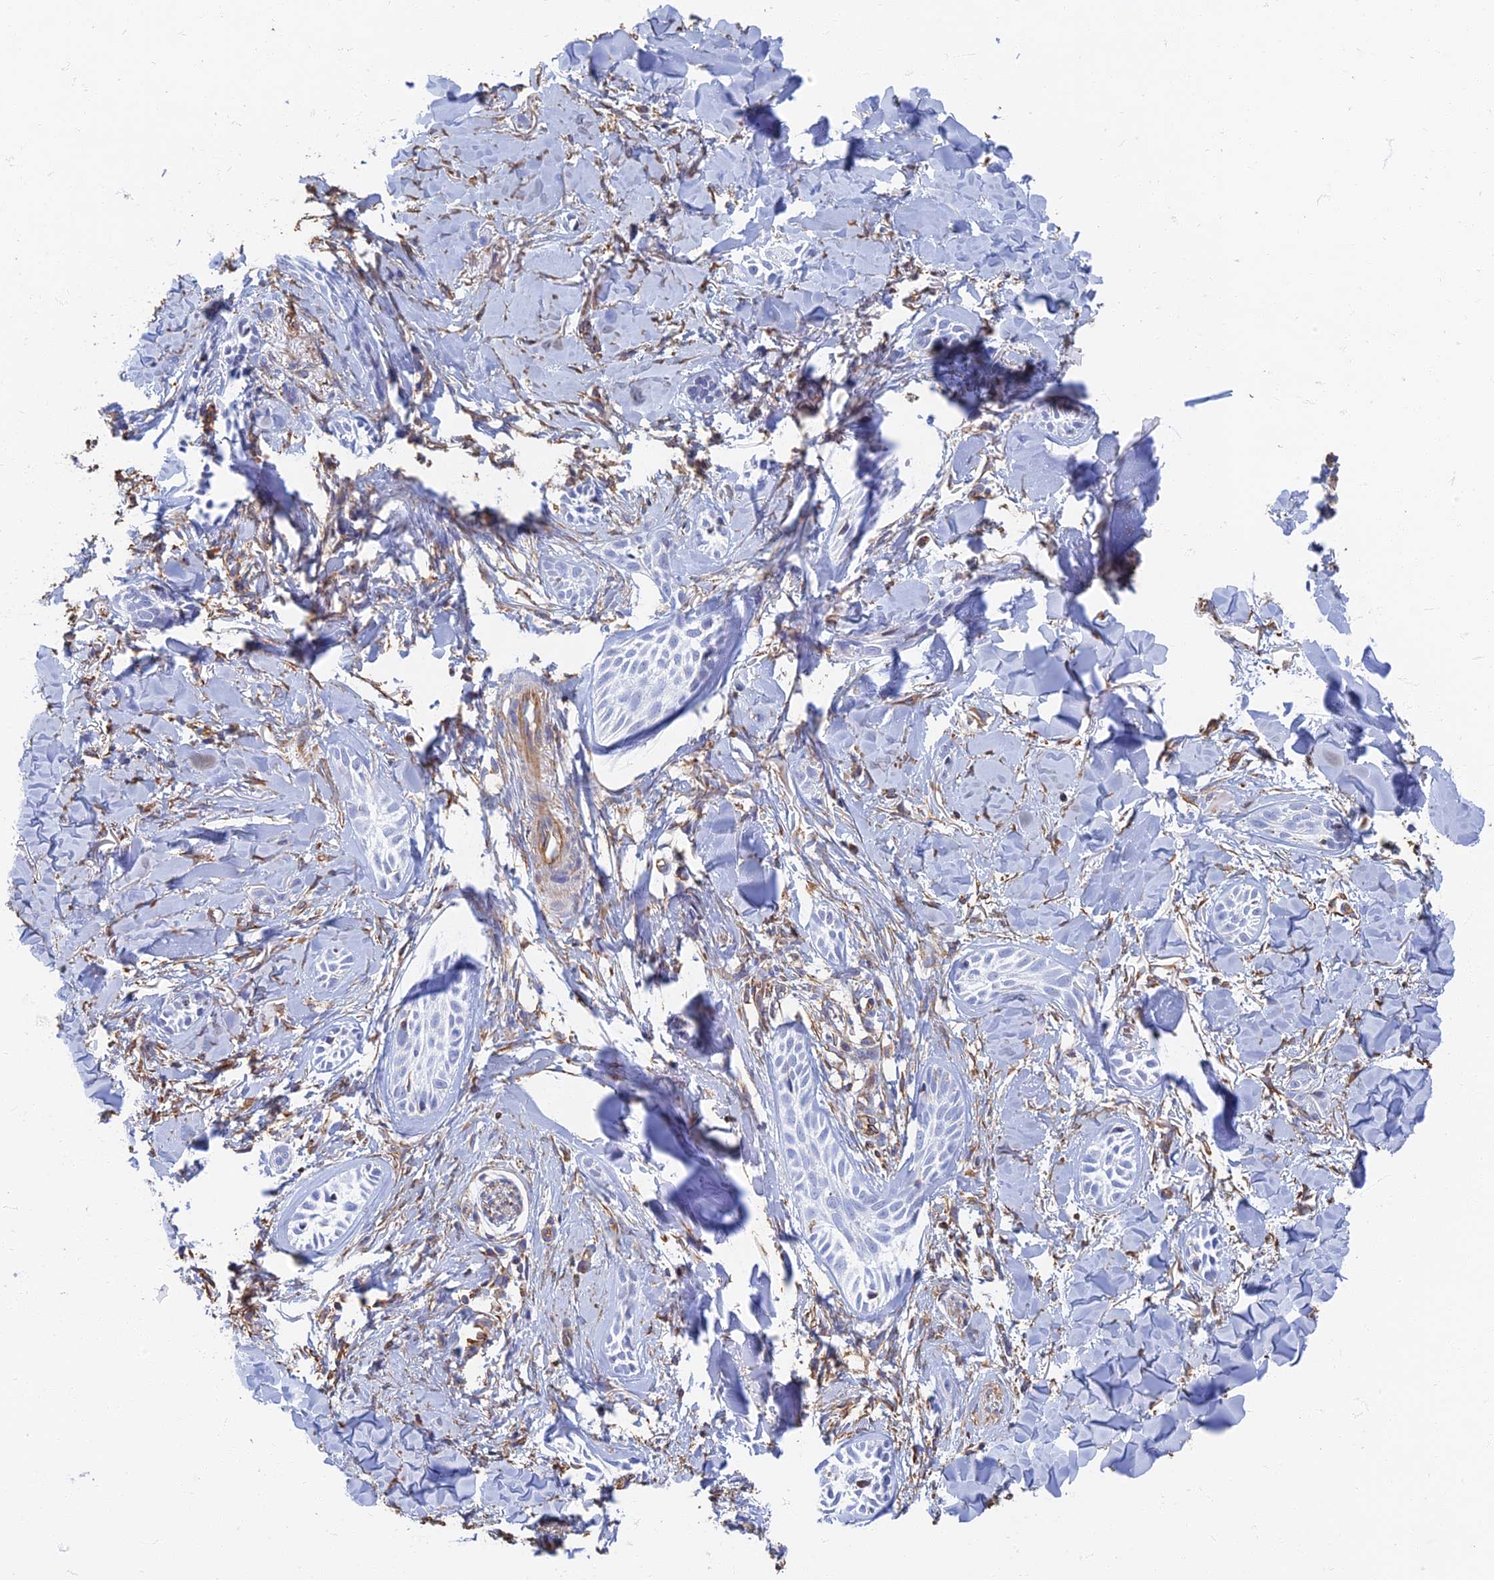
{"staining": {"intensity": "negative", "quantity": "none", "location": "none"}, "tissue": "skin cancer", "cell_type": "Tumor cells", "image_type": "cancer", "snomed": [{"axis": "morphology", "description": "Basal cell carcinoma"}, {"axis": "topography", "description": "Skin"}], "caption": "The immunohistochemistry histopathology image has no significant expression in tumor cells of skin cancer (basal cell carcinoma) tissue.", "gene": "RMC1", "patient": {"sex": "female", "age": 59}}